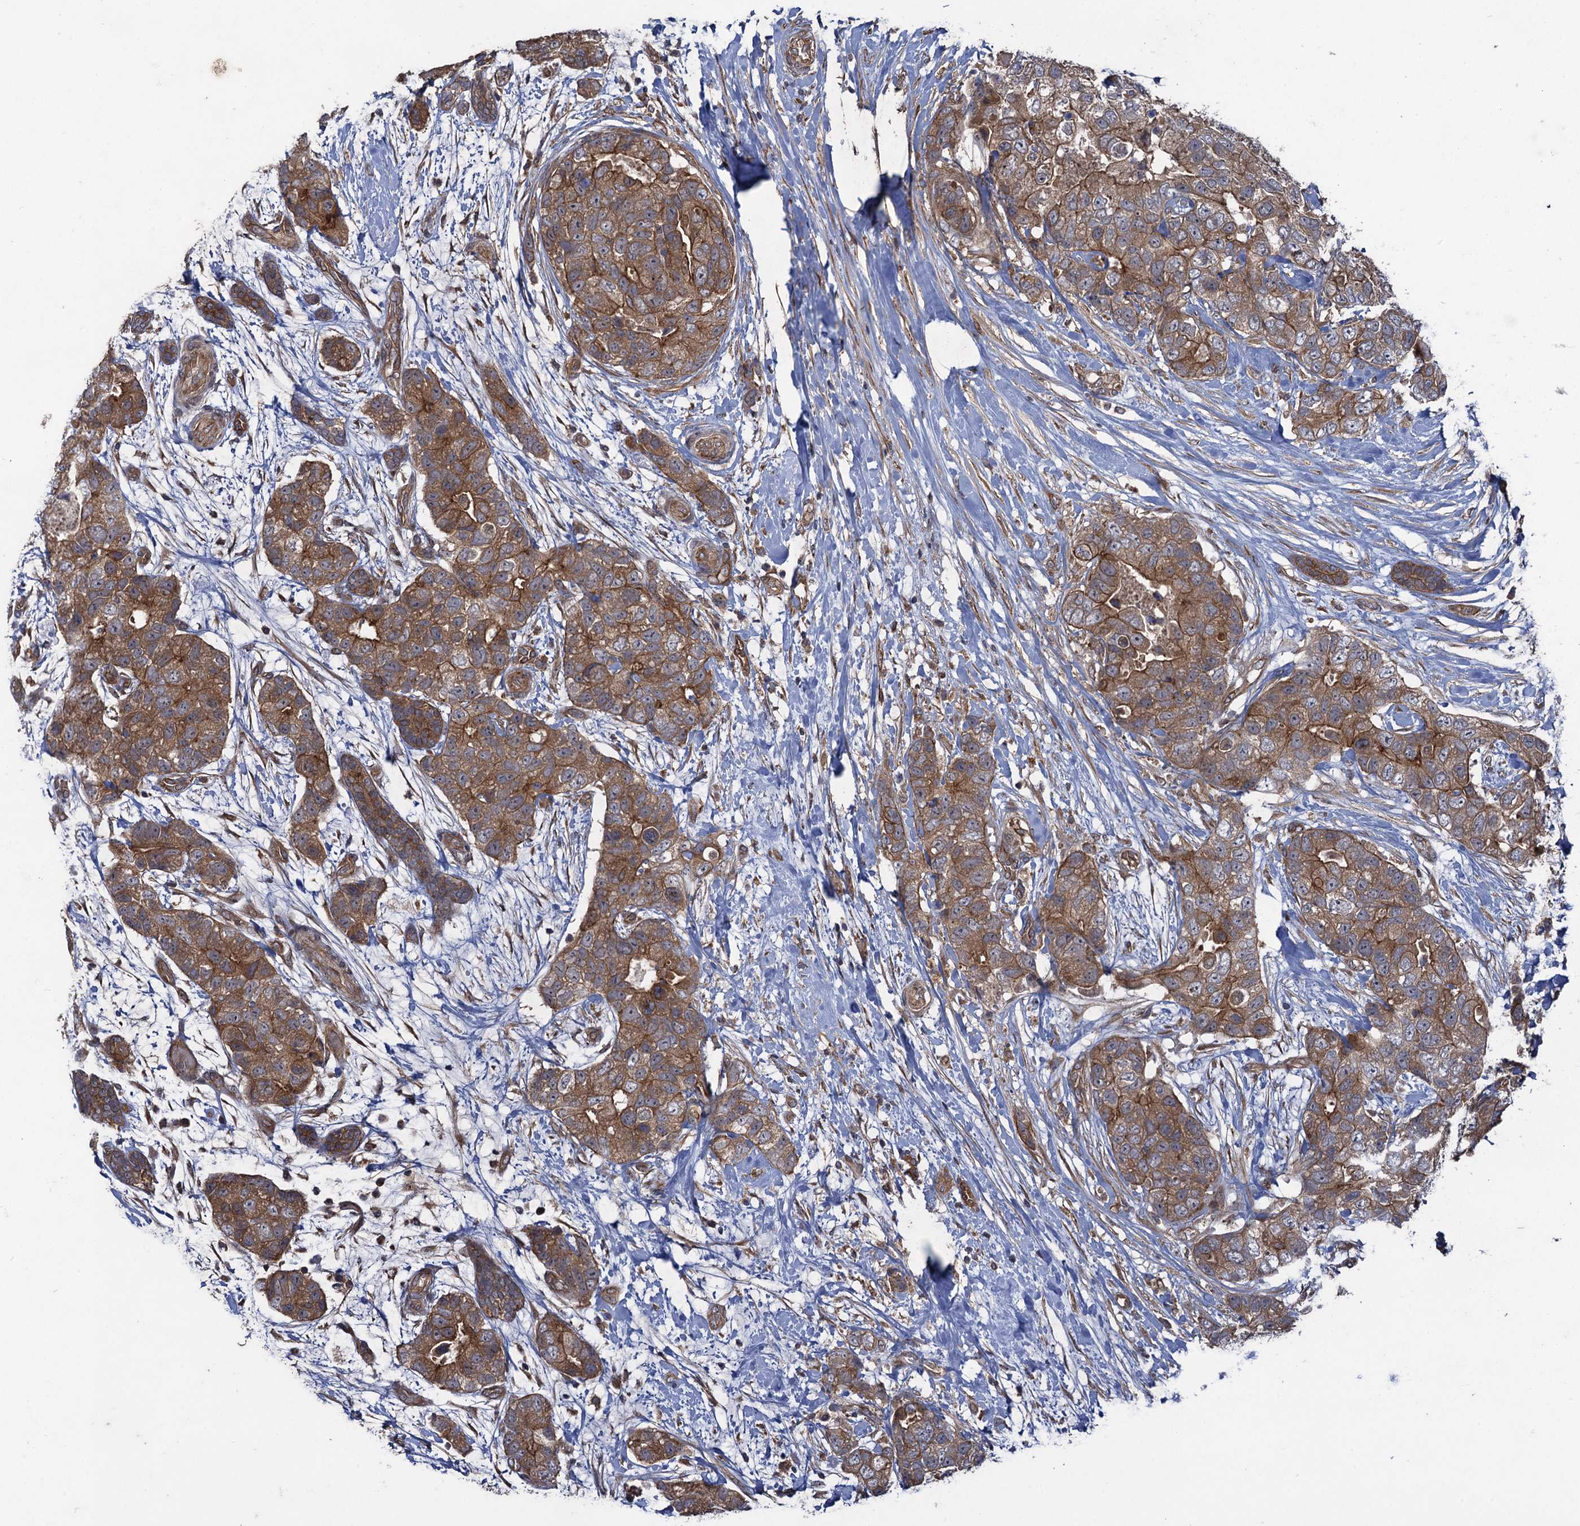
{"staining": {"intensity": "moderate", "quantity": ">75%", "location": "cytoplasmic/membranous"}, "tissue": "breast cancer", "cell_type": "Tumor cells", "image_type": "cancer", "snomed": [{"axis": "morphology", "description": "Duct carcinoma"}, {"axis": "topography", "description": "Breast"}], "caption": "The photomicrograph reveals immunohistochemical staining of intraductal carcinoma (breast). There is moderate cytoplasmic/membranous positivity is appreciated in approximately >75% of tumor cells.", "gene": "HAUS1", "patient": {"sex": "female", "age": 62}}